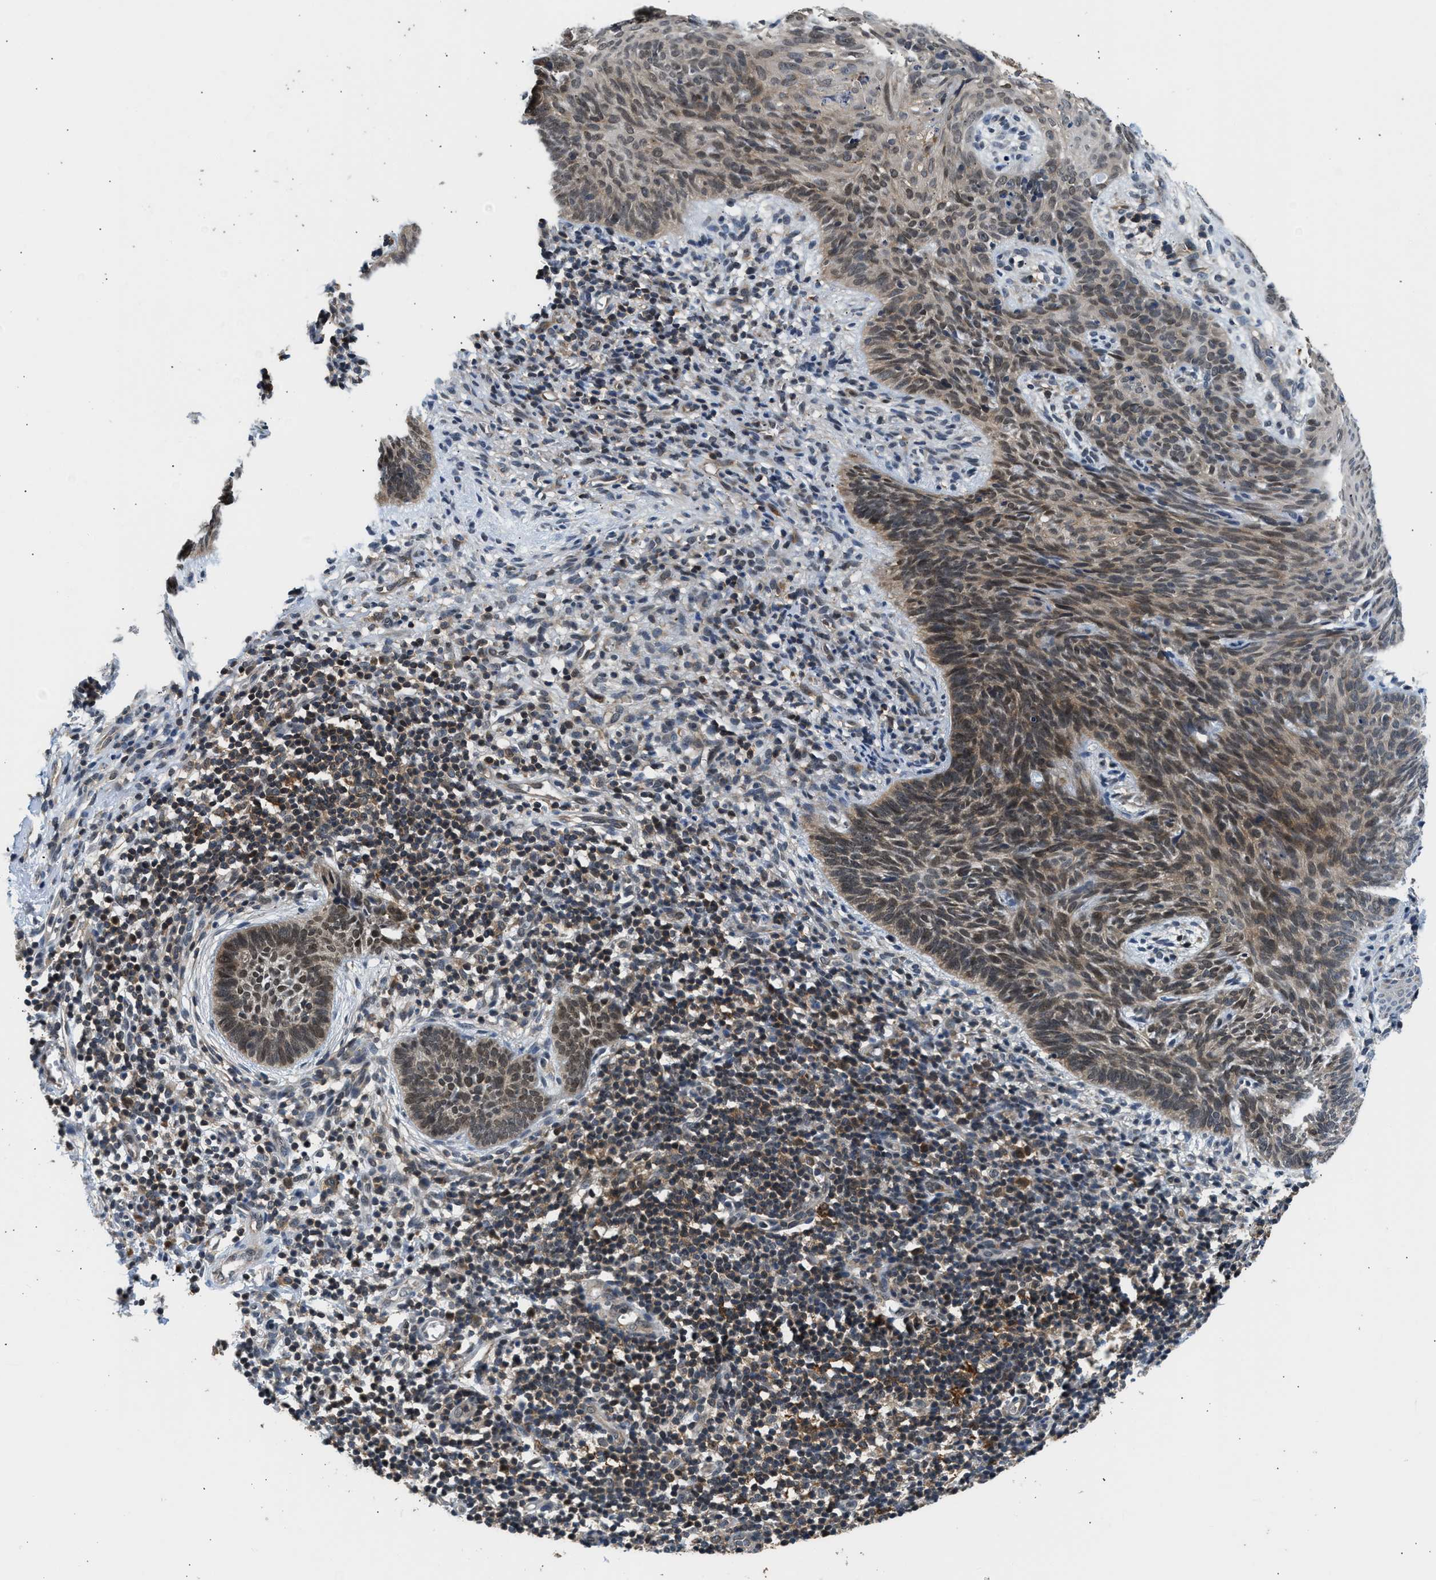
{"staining": {"intensity": "moderate", "quantity": ">75%", "location": "cytoplasmic/membranous,nuclear"}, "tissue": "skin cancer", "cell_type": "Tumor cells", "image_type": "cancer", "snomed": [{"axis": "morphology", "description": "Basal cell carcinoma"}, {"axis": "topography", "description": "Skin"}], "caption": "There is medium levels of moderate cytoplasmic/membranous and nuclear expression in tumor cells of basal cell carcinoma (skin), as demonstrated by immunohistochemical staining (brown color).", "gene": "MTMR1", "patient": {"sex": "male", "age": 60}}